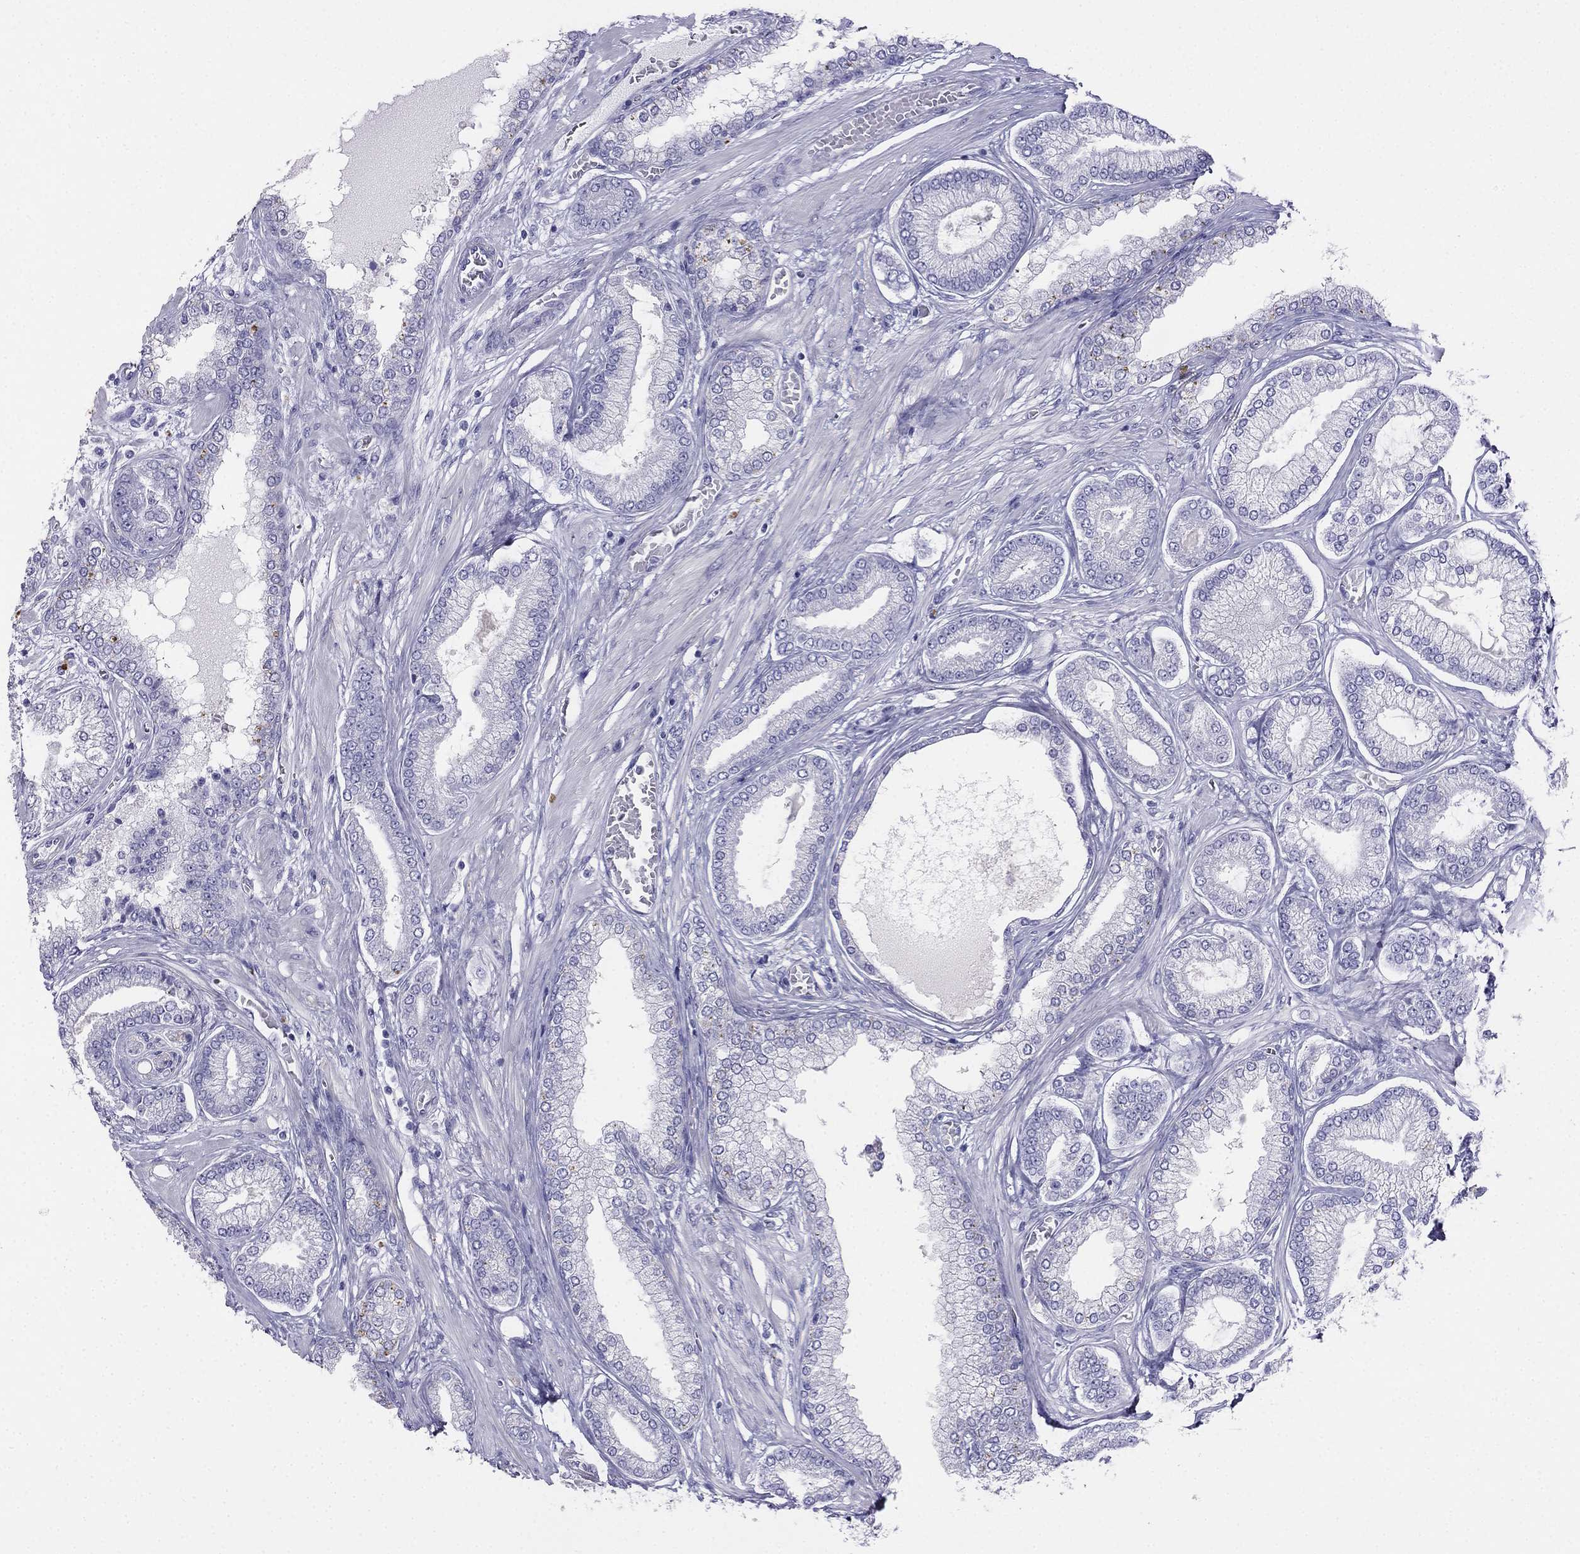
{"staining": {"intensity": "negative", "quantity": "none", "location": "none"}, "tissue": "prostate cancer", "cell_type": "Tumor cells", "image_type": "cancer", "snomed": [{"axis": "morphology", "description": "Adenocarcinoma, Low grade"}, {"axis": "topography", "description": "Prostate"}], "caption": "An image of human prostate cancer is negative for staining in tumor cells.", "gene": "ALOXE3", "patient": {"sex": "male", "age": 57}}